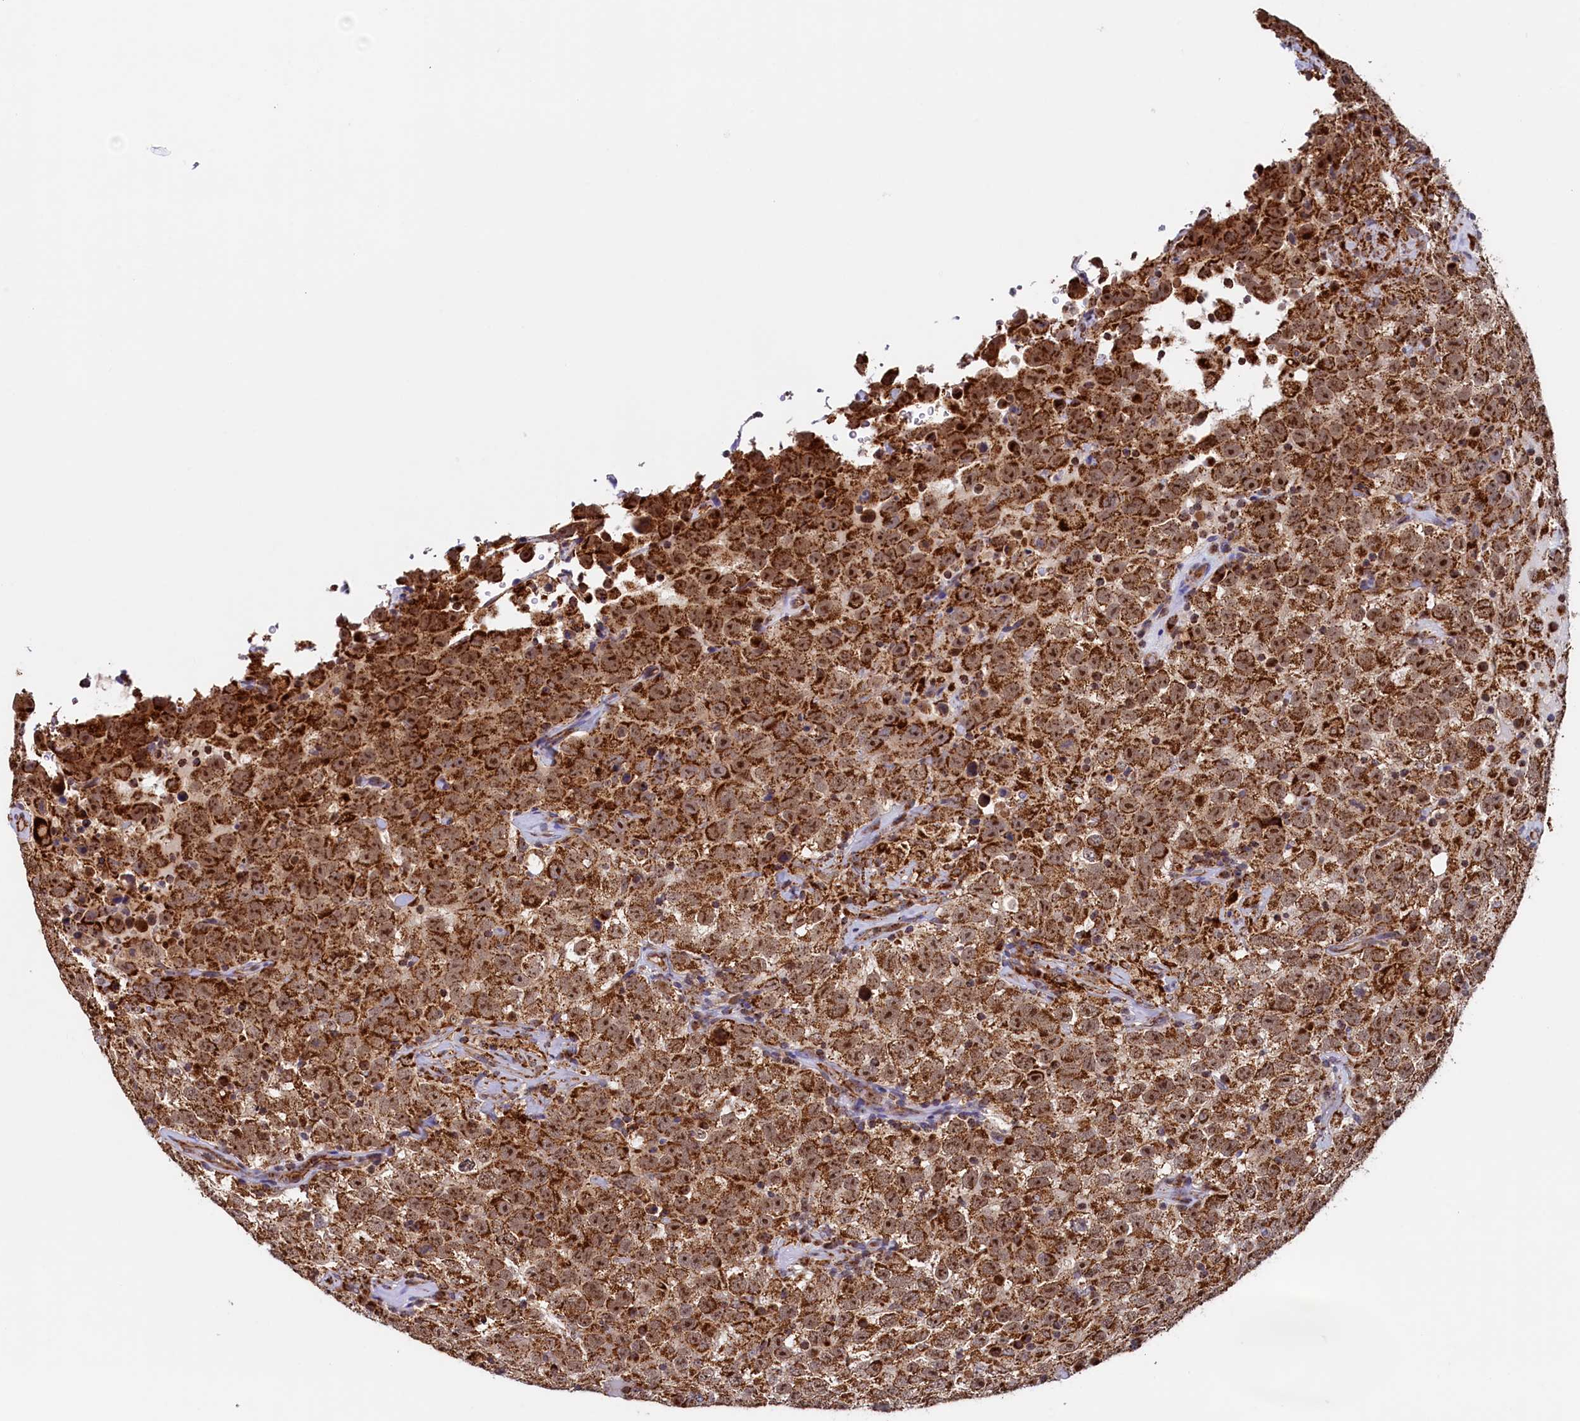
{"staining": {"intensity": "moderate", "quantity": ">75%", "location": "cytoplasmic/membranous,nuclear"}, "tissue": "testis cancer", "cell_type": "Tumor cells", "image_type": "cancer", "snomed": [{"axis": "morphology", "description": "Seminoma, NOS"}, {"axis": "topography", "description": "Testis"}], "caption": "High-power microscopy captured an immunohistochemistry (IHC) histopathology image of testis cancer (seminoma), revealing moderate cytoplasmic/membranous and nuclear expression in approximately >75% of tumor cells.", "gene": "UBE3B", "patient": {"sex": "male", "age": 41}}